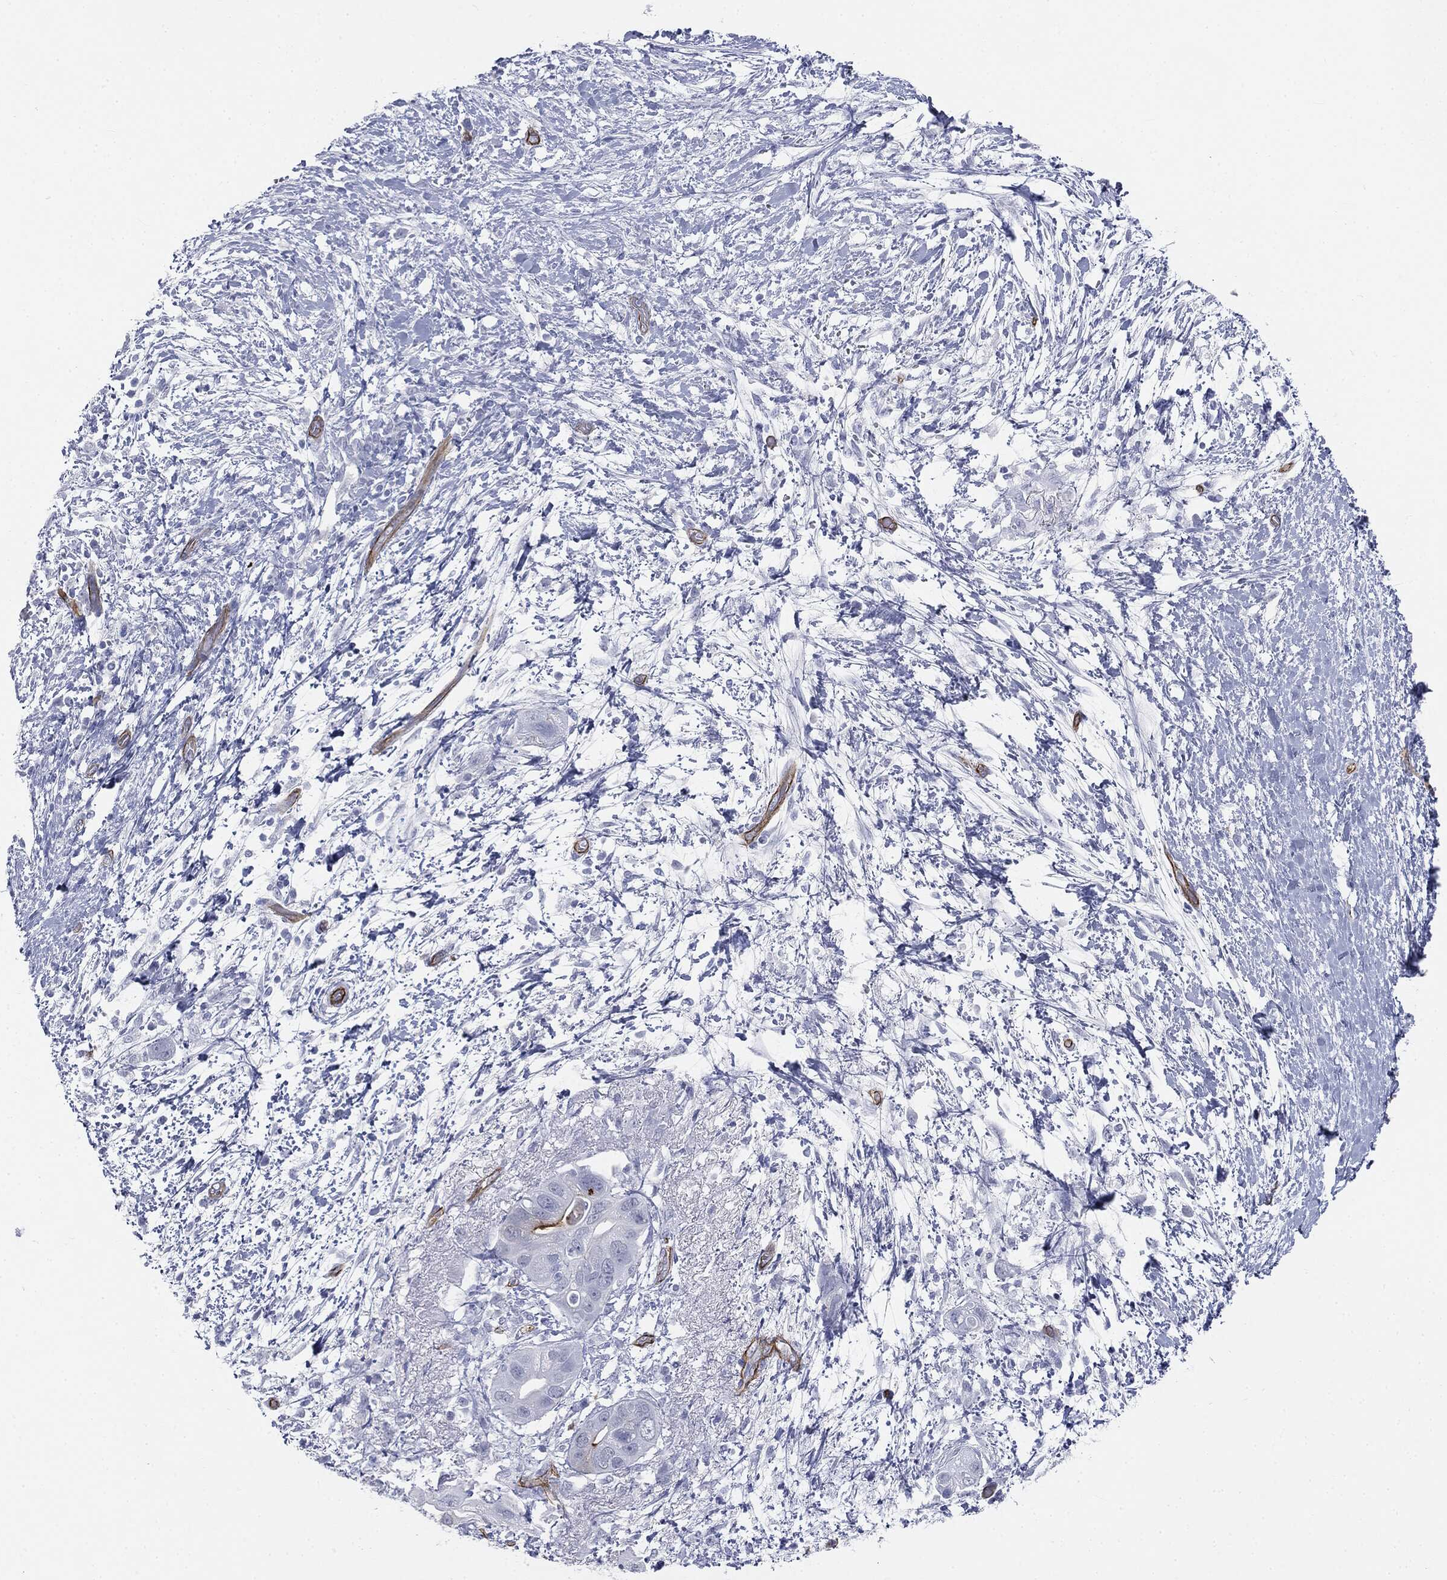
{"staining": {"intensity": "negative", "quantity": "none", "location": "none"}, "tissue": "pancreatic cancer", "cell_type": "Tumor cells", "image_type": "cancer", "snomed": [{"axis": "morphology", "description": "Adenocarcinoma, NOS"}, {"axis": "topography", "description": "Pancreas"}], "caption": "The histopathology image demonstrates no staining of tumor cells in pancreatic cancer (adenocarcinoma). The staining was performed using DAB to visualize the protein expression in brown, while the nuclei were stained in blue with hematoxylin (Magnification: 20x).", "gene": "MUC5AC", "patient": {"sex": "female", "age": 72}}